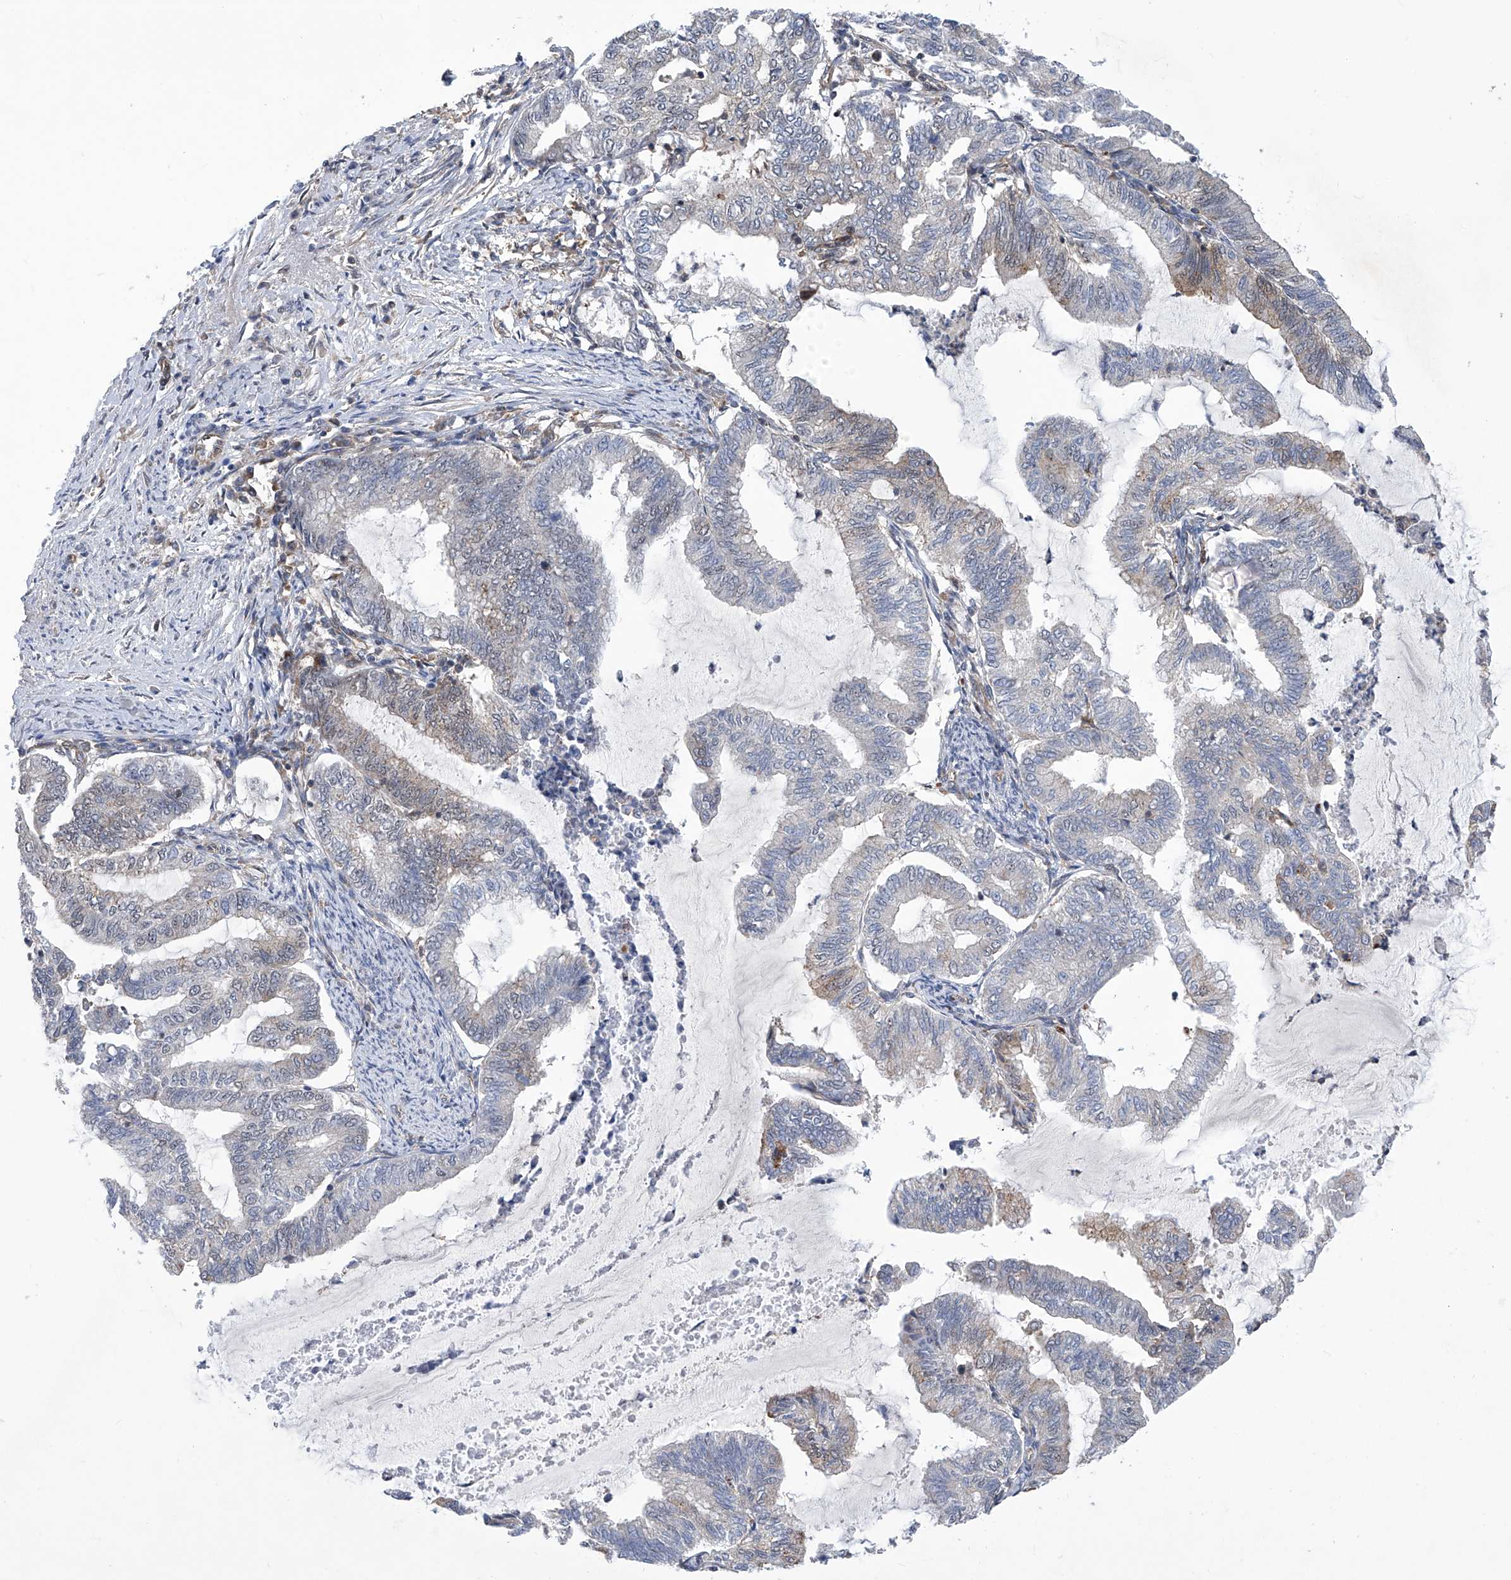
{"staining": {"intensity": "weak", "quantity": "<25%", "location": "cytoplasmic/membranous"}, "tissue": "endometrial cancer", "cell_type": "Tumor cells", "image_type": "cancer", "snomed": [{"axis": "morphology", "description": "Adenocarcinoma, NOS"}, {"axis": "topography", "description": "Endometrium"}], "caption": "Immunohistochemistry (IHC) photomicrograph of endometrial cancer (adenocarcinoma) stained for a protein (brown), which displays no staining in tumor cells.", "gene": "CISH", "patient": {"sex": "female", "age": 79}}